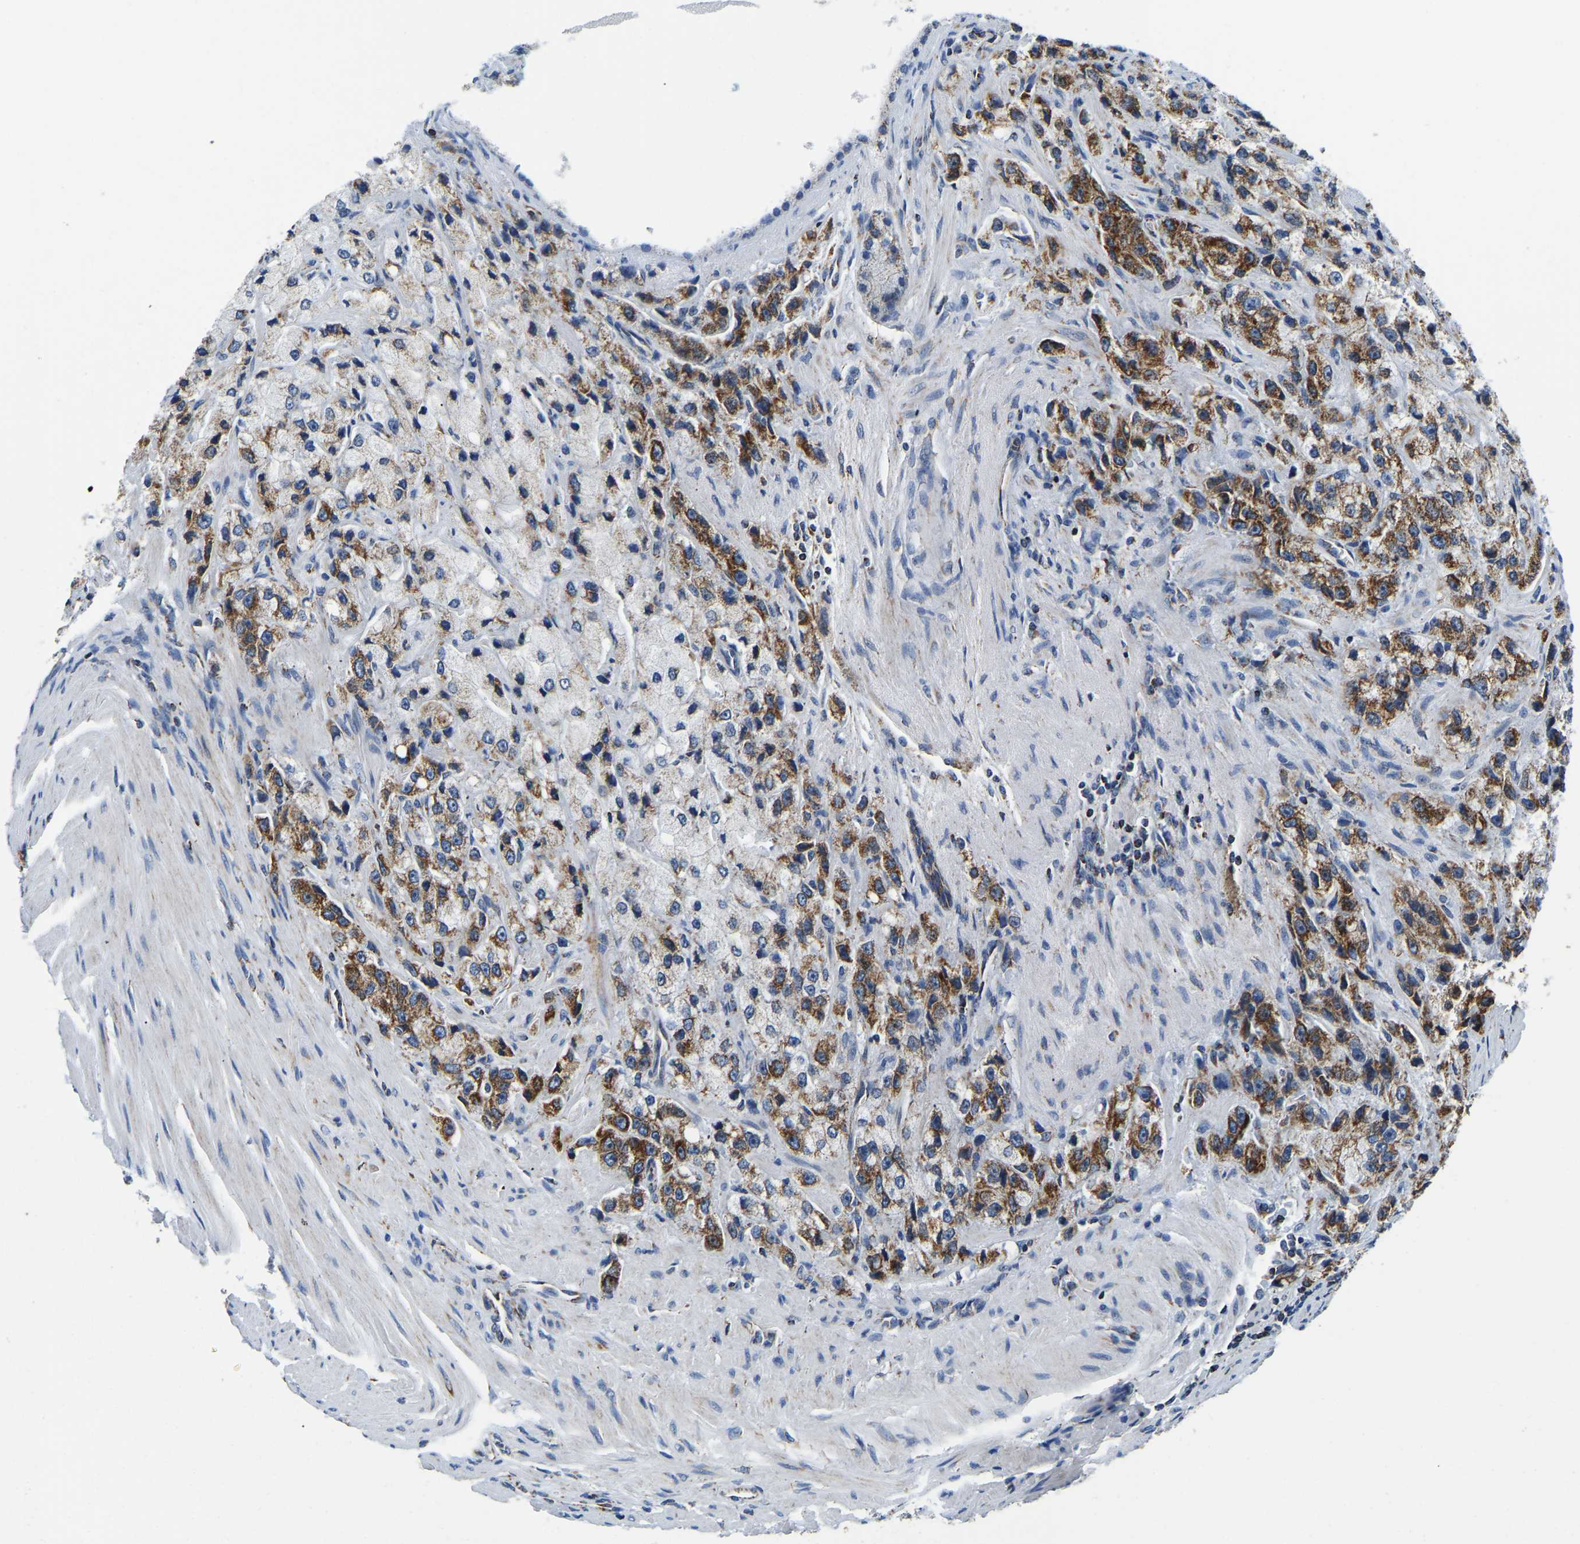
{"staining": {"intensity": "strong", "quantity": ">75%", "location": "cytoplasmic/membranous"}, "tissue": "prostate cancer", "cell_type": "Tumor cells", "image_type": "cancer", "snomed": [{"axis": "morphology", "description": "Adenocarcinoma, High grade"}, {"axis": "topography", "description": "Prostate"}], "caption": "Protein staining by IHC displays strong cytoplasmic/membranous positivity in about >75% of tumor cells in prostate high-grade adenocarcinoma.", "gene": "SFXN1", "patient": {"sex": "male", "age": 58}}